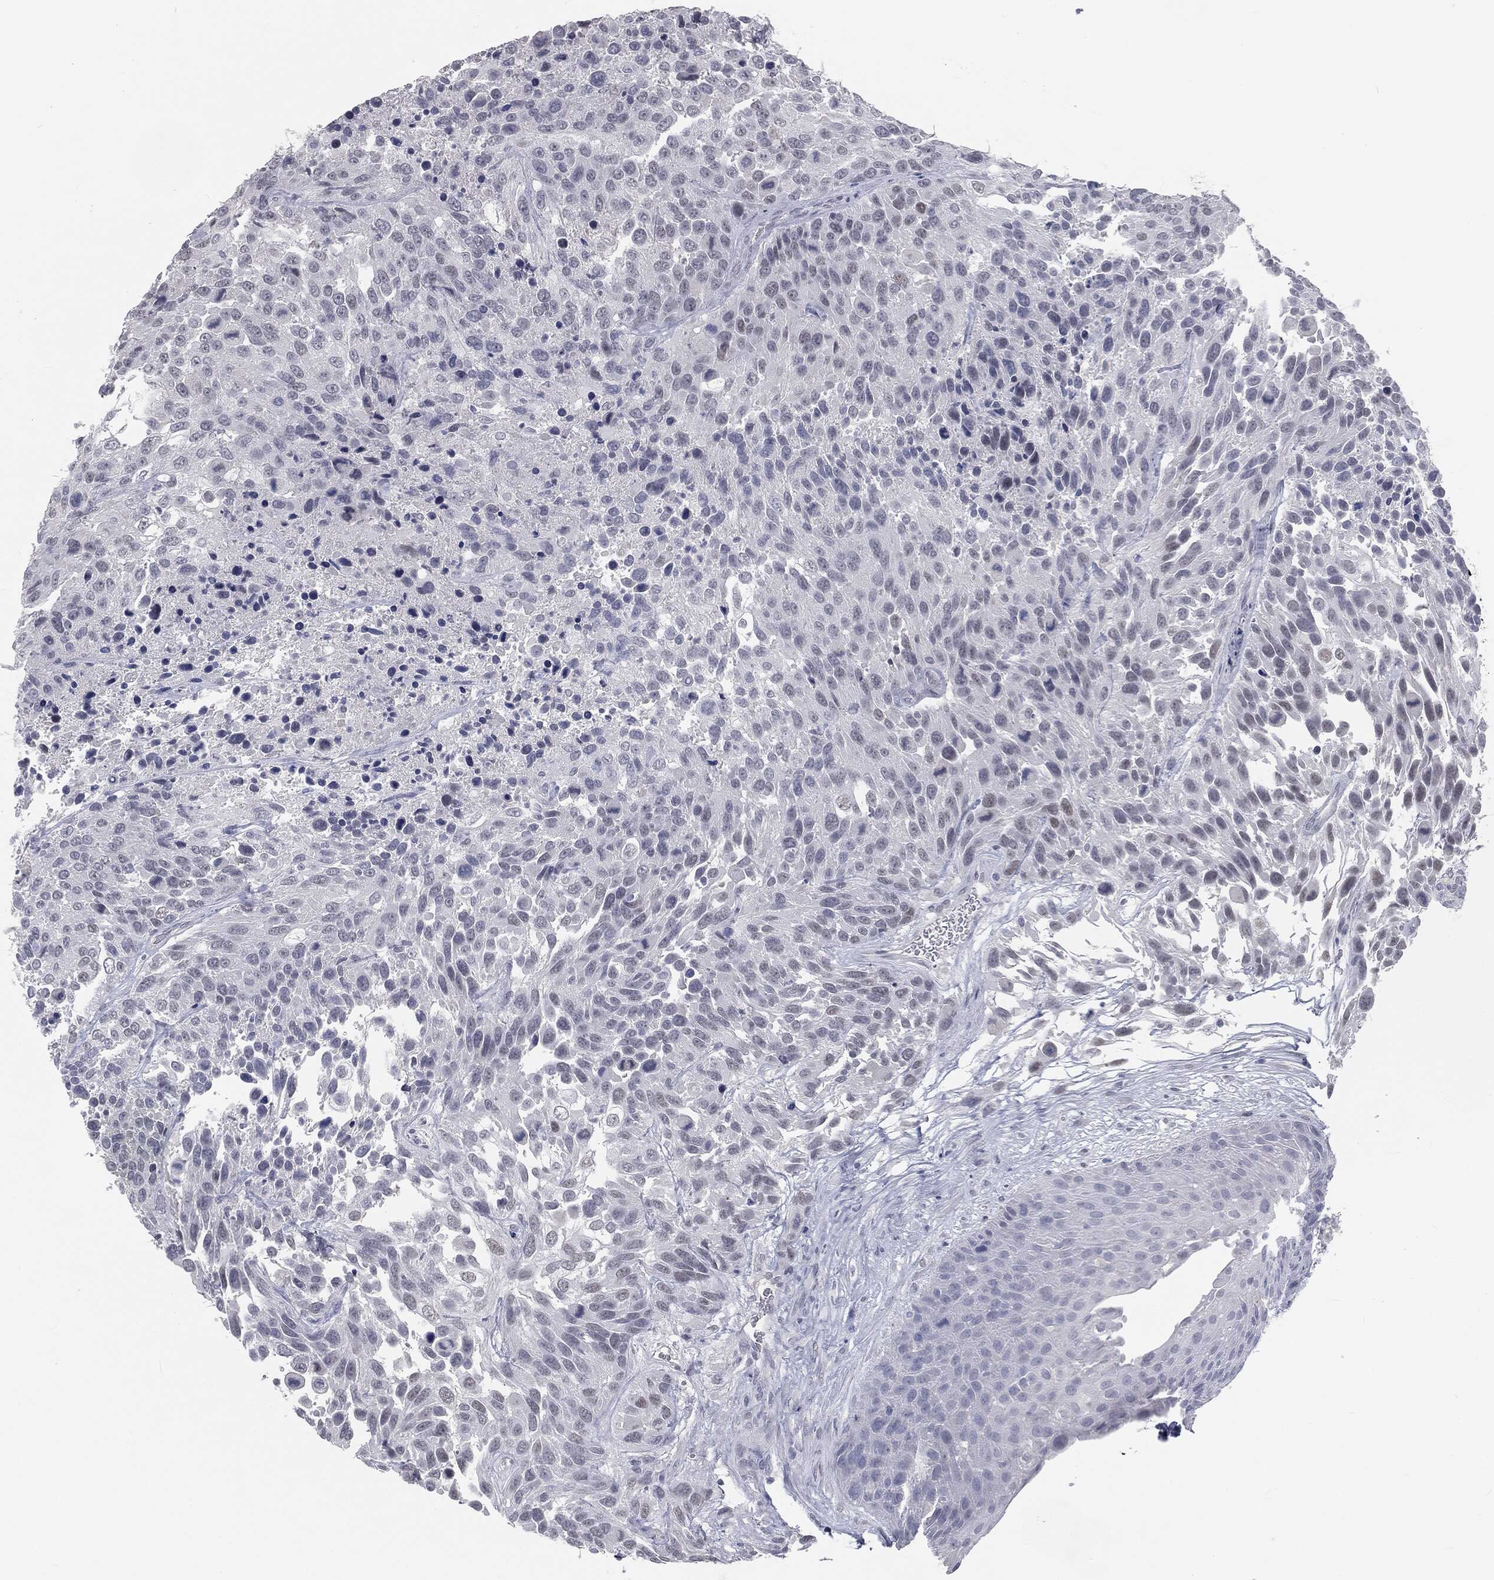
{"staining": {"intensity": "negative", "quantity": "none", "location": "none"}, "tissue": "urothelial cancer", "cell_type": "Tumor cells", "image_type": "cancer", "snomed": [{"axis": "morphology", "description": "Urothelial carcinoma, High grade"}, {"axis": "topography", "description": "Urinary bladder"}], "caption": "IHC of human urothelial cancer demonstrates no expression in tumor cells. (Immunohistochemistry, brightfield microscopy, high magnification).", "gene": "PRAME", "patient": {"sex": "female", "age": 70}}